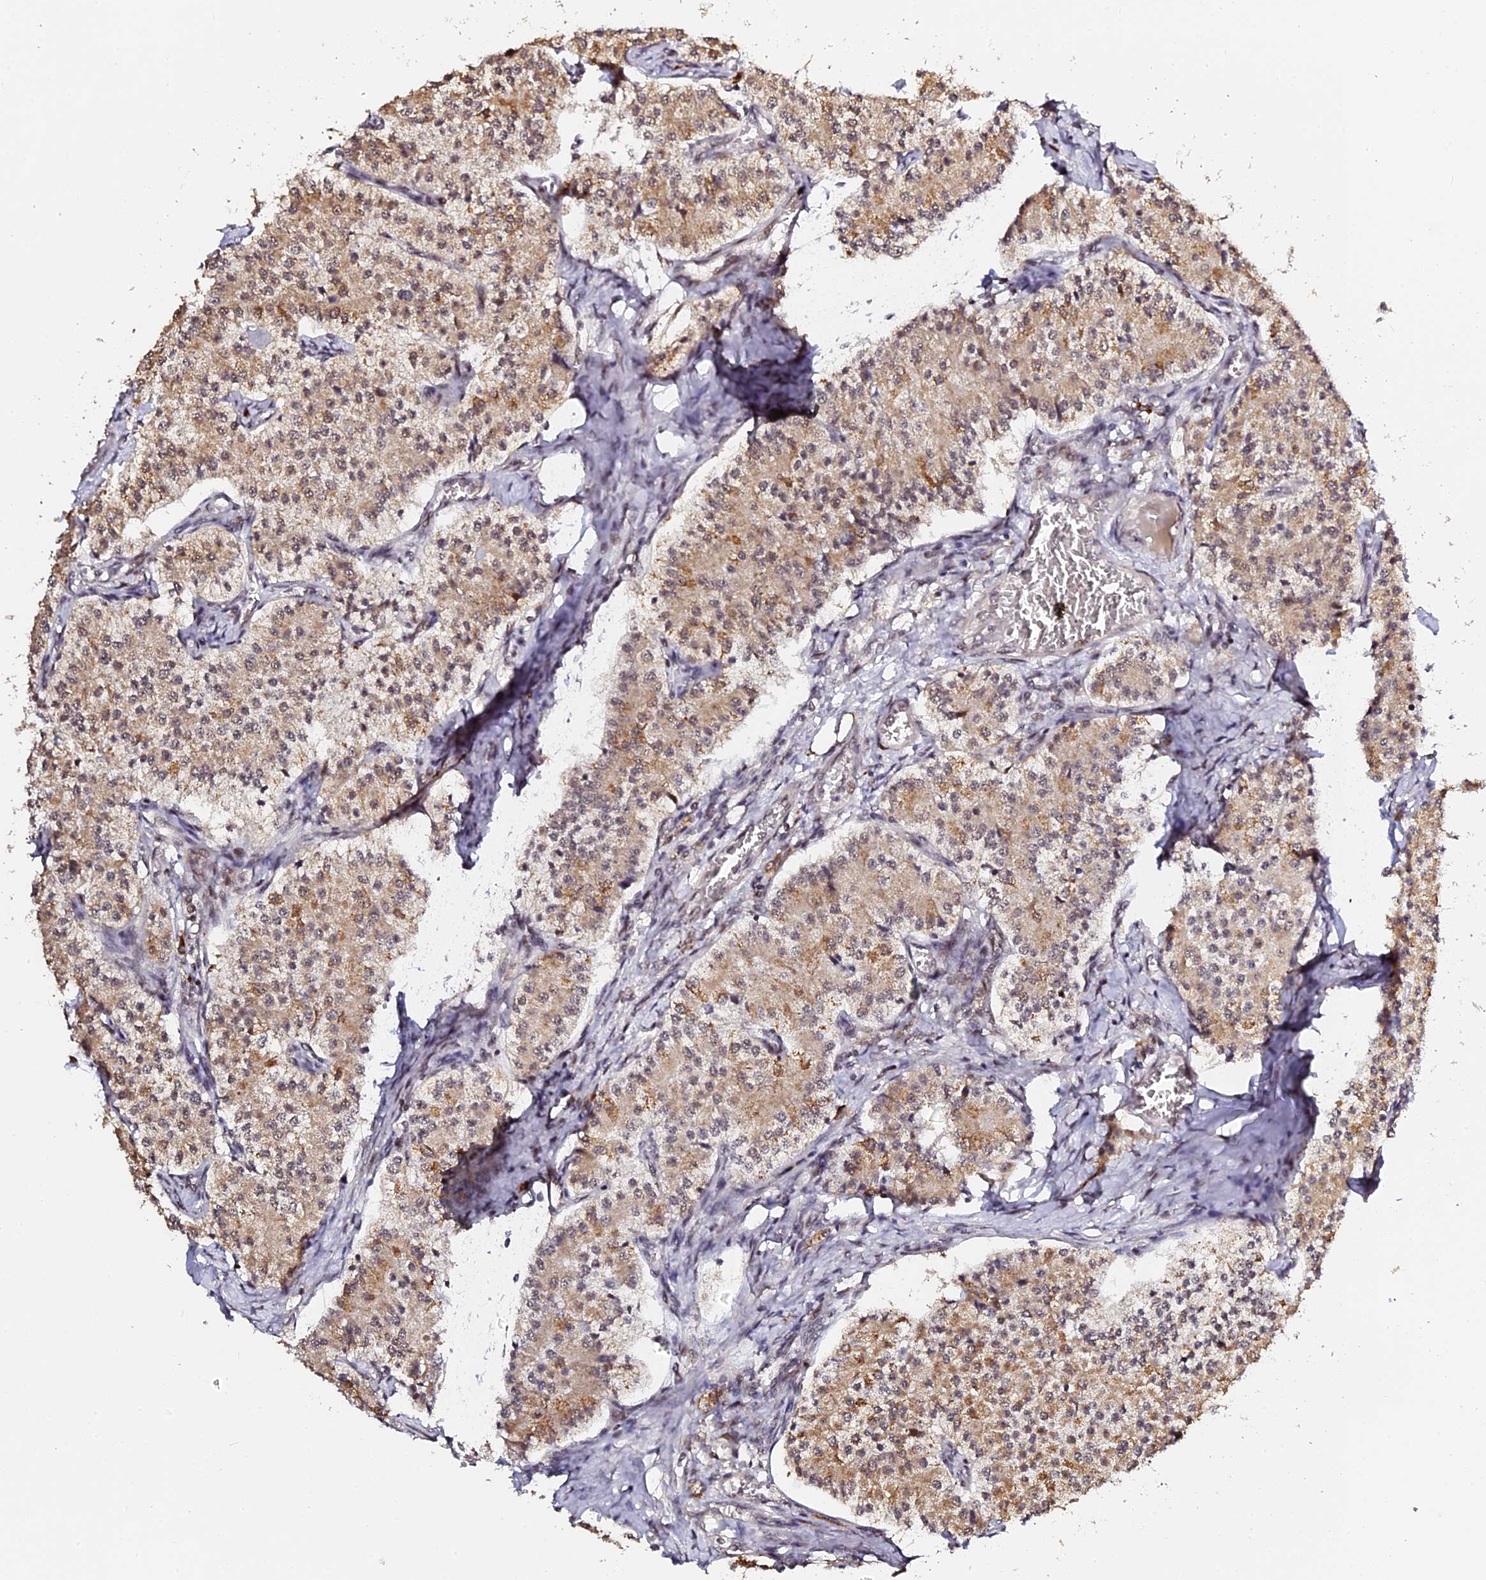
{"staining": {"intensity": "weak", "quantity": ">75%", "location": "cytoplasmic/membranous,nuclear"}, "tissue": "carcinoid", "cell_type": "Tumor cells", "image_type": "cancer", "snomed": [{"axis": "morphology", "description": "Carcinoid, malignant, NOS"}, {"axis": "topography", "description": "Colon"}], "caption": "Human malignant carcinoid stained for a protein (brown) shows weak cytoplasmic/membranous and nuclear positive expression in approximately >75% of tumor cells.", "gene": "MCRS1", "patient": {"sex": "female", "age": 52}}